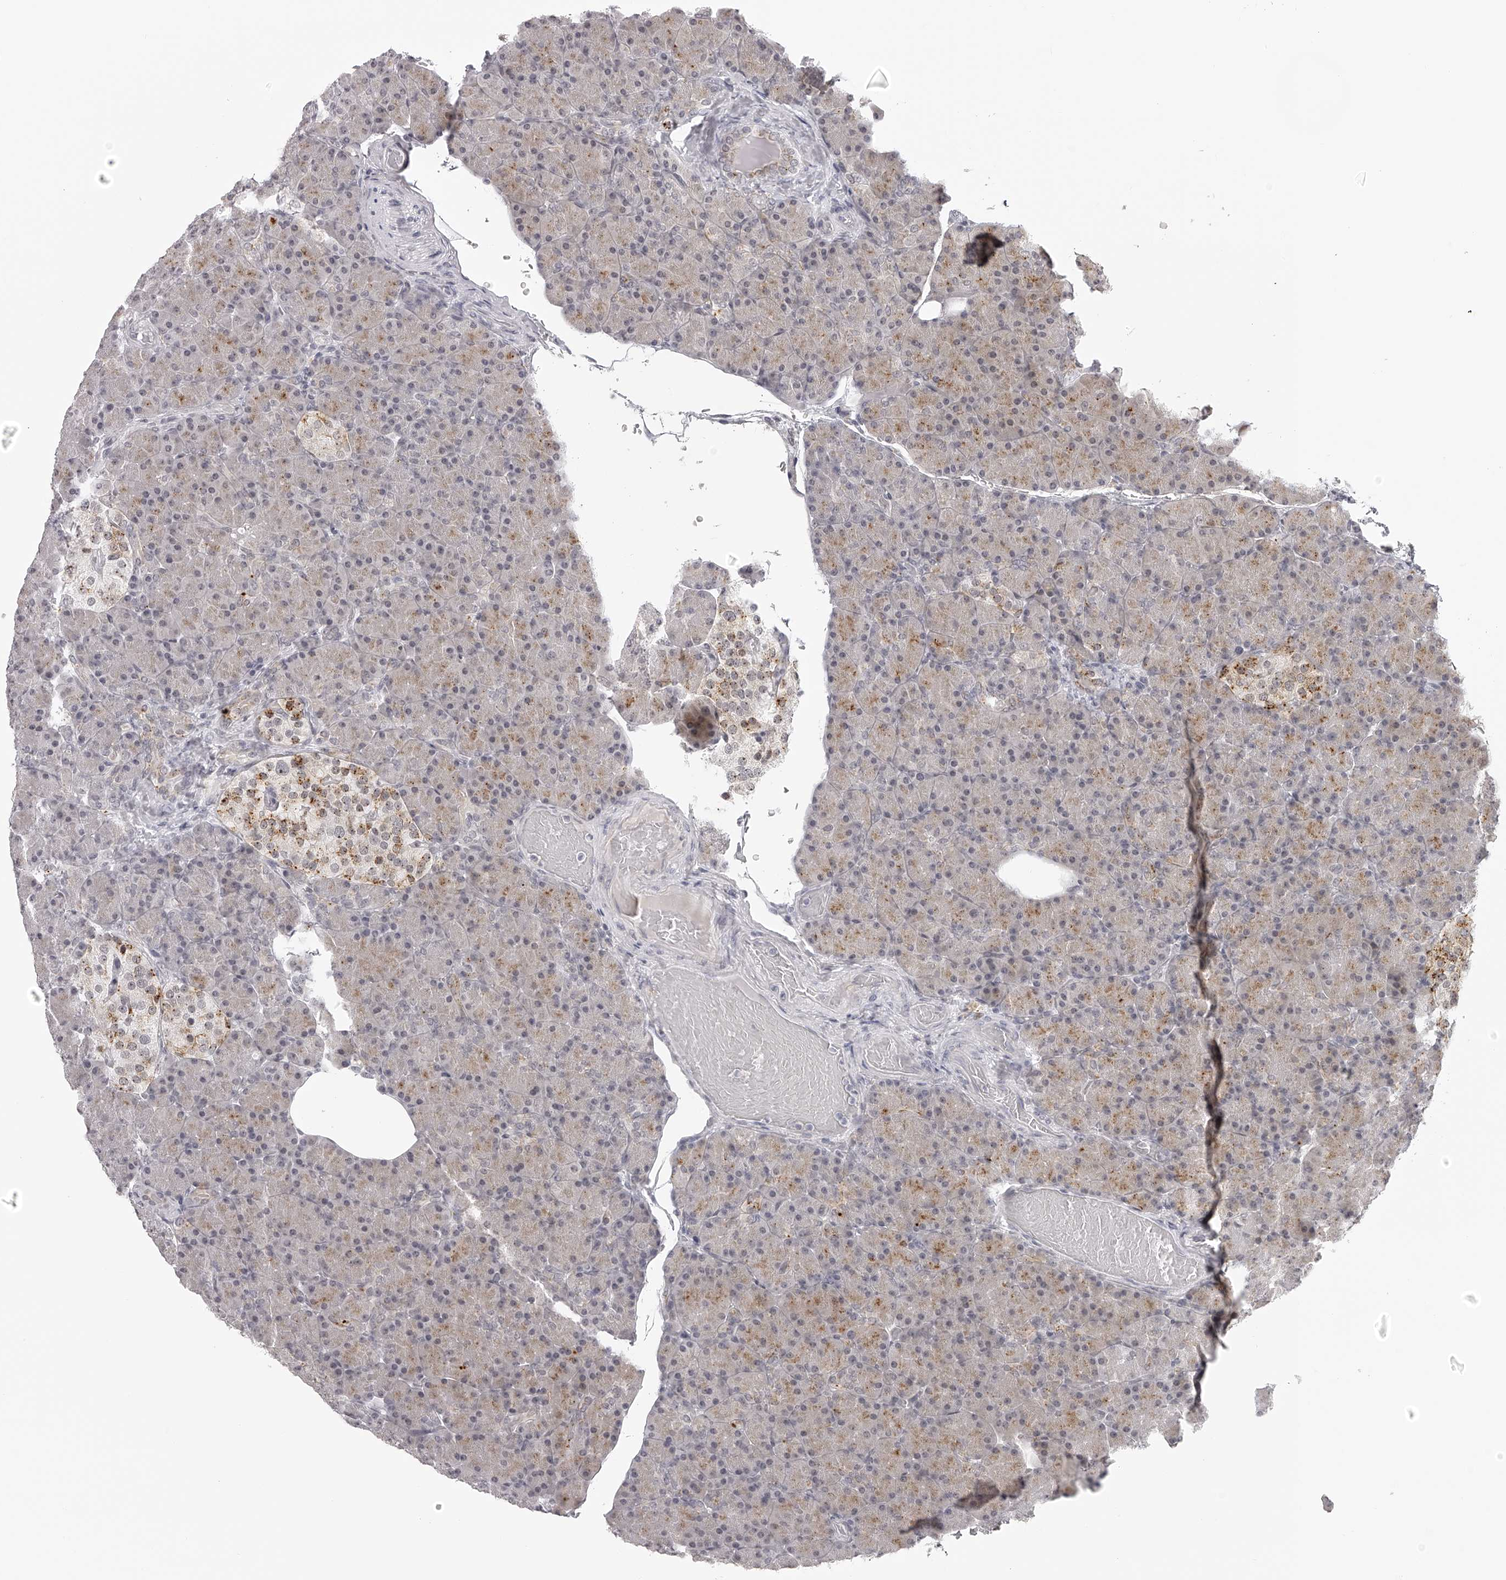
{"staining": {"intensity": "moderate", "quantity": "25%-75%", "location": "cytoplasmic/membranous"}, "tissue": "pancreas", "cell_type": "Exocrine glandular cells", "image_type": "normal", "snomed": [{"axis": "morphology", "description": "Normal tissue, NOS"}, {"axis": "topography", "description": "Pancreas"}], "caption": "Exocrine glandular cells demonstrate moderate cytoplasmic/membranous expression in about 25%-75% of cells in normal pancreas. Nuclei are stained in blue.", "gene": "RNF220", "patient": {"sex": "female", "age": 43}}